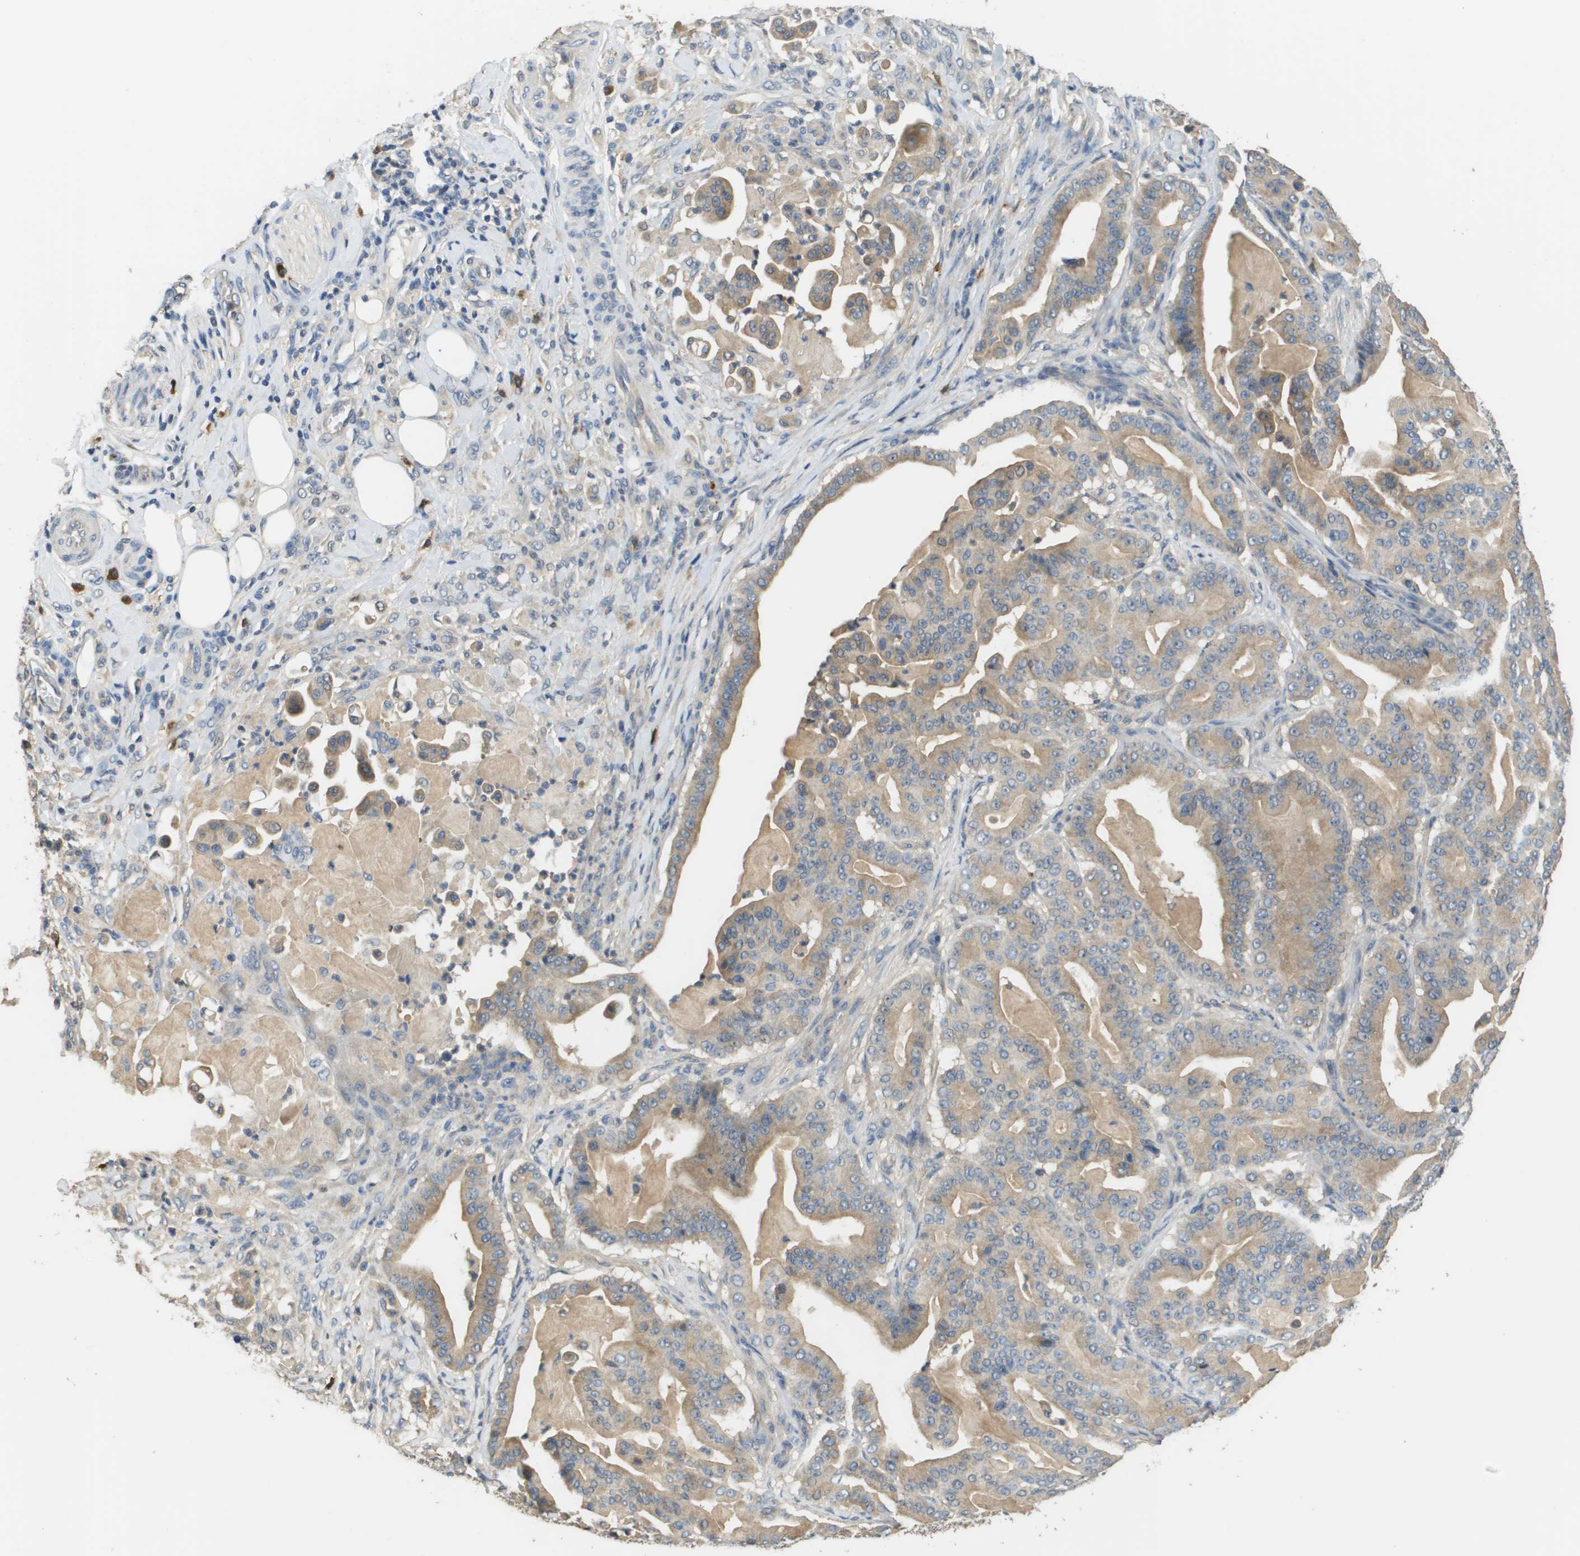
{"staining": {"intensity": "weak", "quantity": ">75%", "location": "cytoplasmic/membranous"}, "tissue": "pancreatic cancer", "cell_type": "Tumor cells", "image_type": "cancer", "snomed": [{"axis": "morphology", "description": "Adenocarcinoma, NOS"}, {"axis": "topography", "description": "Pancreas"}], "caption": "Protein positivity by immunohistochemistry (IHC) reveals weak cytoplasmic/membranous expression in about >75% of tumor cells in pancreatic cancer. (IHC, brightfield microscopy, high magnification).", "gene": "RAB27B", "patient": {"sex": "male", "age": 63}}